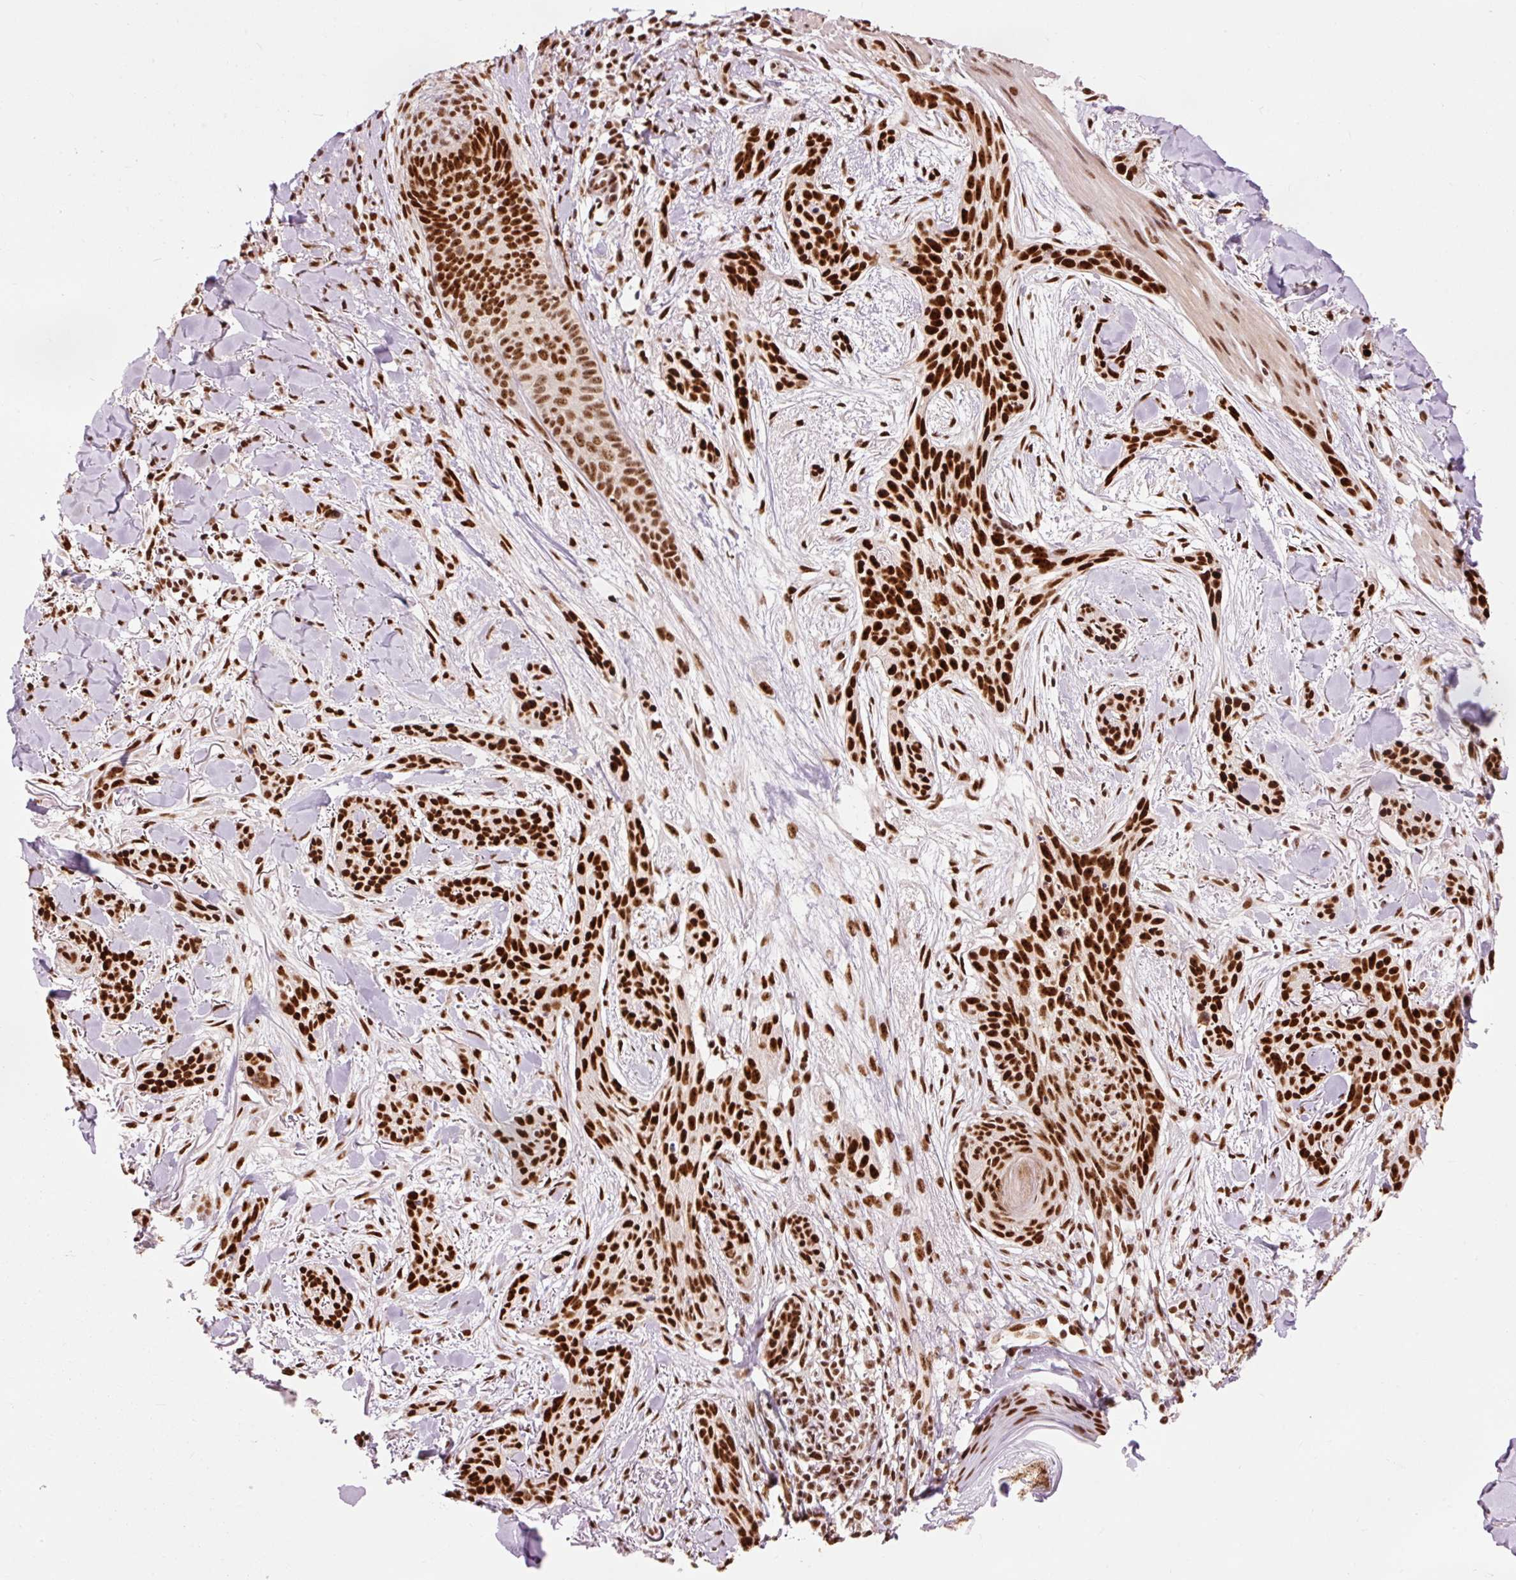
{"staining": {"intensity": "strong", "quantity": ">75%", "location": "nuclear"}, "tissue": "skin cancer", "cell_type": "Tumor cells", "image_type": "cancer", "snomed": [{"axis": "morphology", "description": "Basal cell carcinoma"}, {"axis": "topography", "description": "Skin"}], "caption": "The micrograph shows immunohistochemical staining of skin cancer. There is strong nuclear staining is seen in approximately >75% of tumor cells.", "gene": "ZBTB44", "patient": {"sex": "male", "age": 52}}